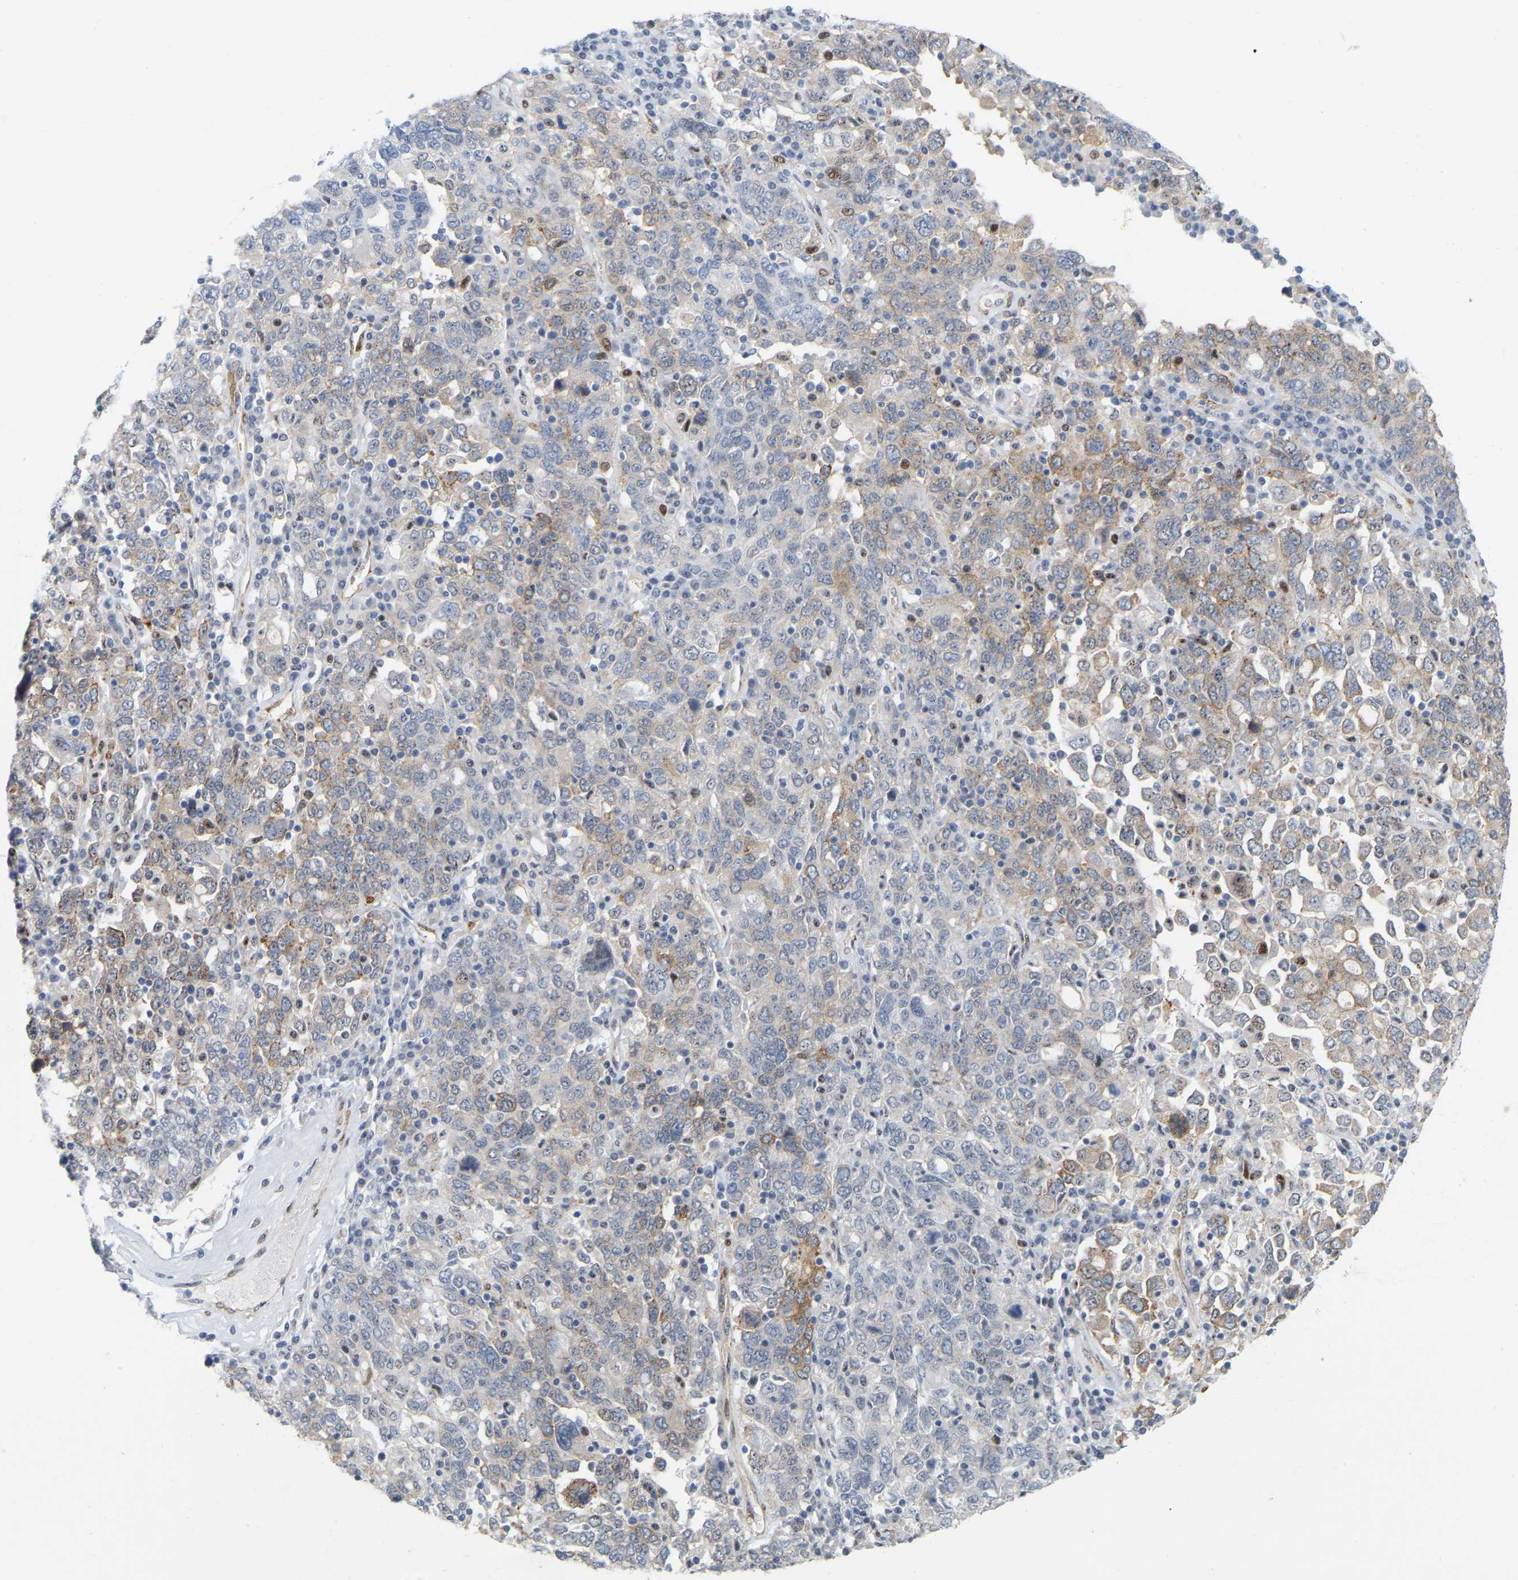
{"staining": {"intensity": "weak", "quantity": "<25%", "location": "cytoplasmic/membranous"}, "tissue": "ovarian cancer", "cell_type": "Tumor cells", "image_type": "cancer", "snomed": [{"axis": "morphology", "description": "Carcinoma, endometroid"}, {"axis": "topography", "description": "Ovary"}], "caption": "Immunohistochemistry of human endometroid carcinoma (ovarian) reveals no expression in tumor cells. (DAB immunohistochemistry with hematoxylin counter stain).", "gene": "RAPH1", "patient": {"sex": "female", "age": 62}}